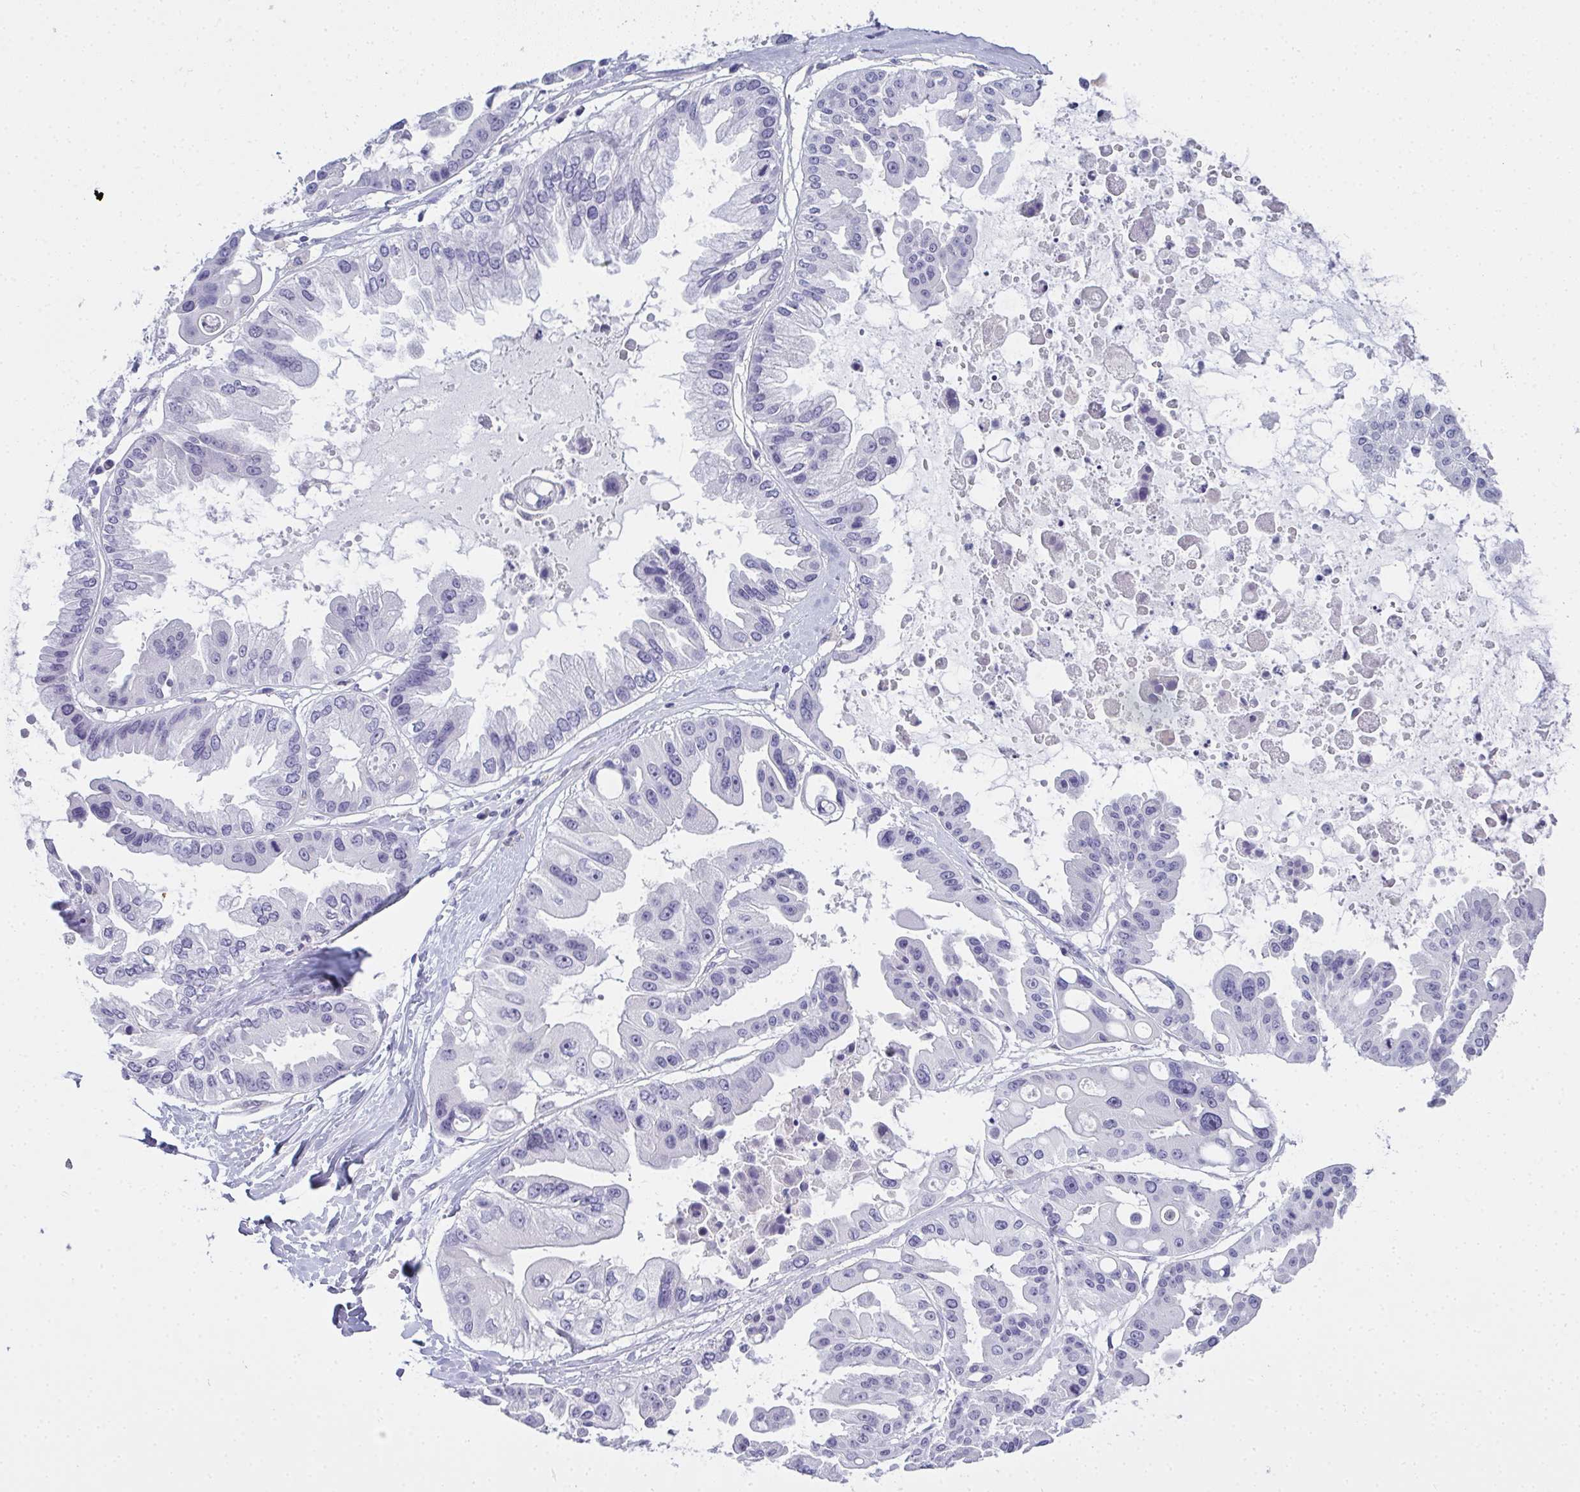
{"staining": {"intensity": "negative", "quantity": "none", "location": "none"}, "tissue": "ovarian cancer", "cell_type": "Tumor cells", "image_type": "cancer", "snomed": [{"axis": "morphology", "description": "Cystadenocarcinoma, serous, NOS"}, {"axis": "topography", "description": "Ovary"}], "caption": "DAB immunohistochemical staining of ovarian cancer exhibits no significant positivity in tumor cells.", "gene": "SLC36A2", "patient": {"sex": "female", "age": 56}}